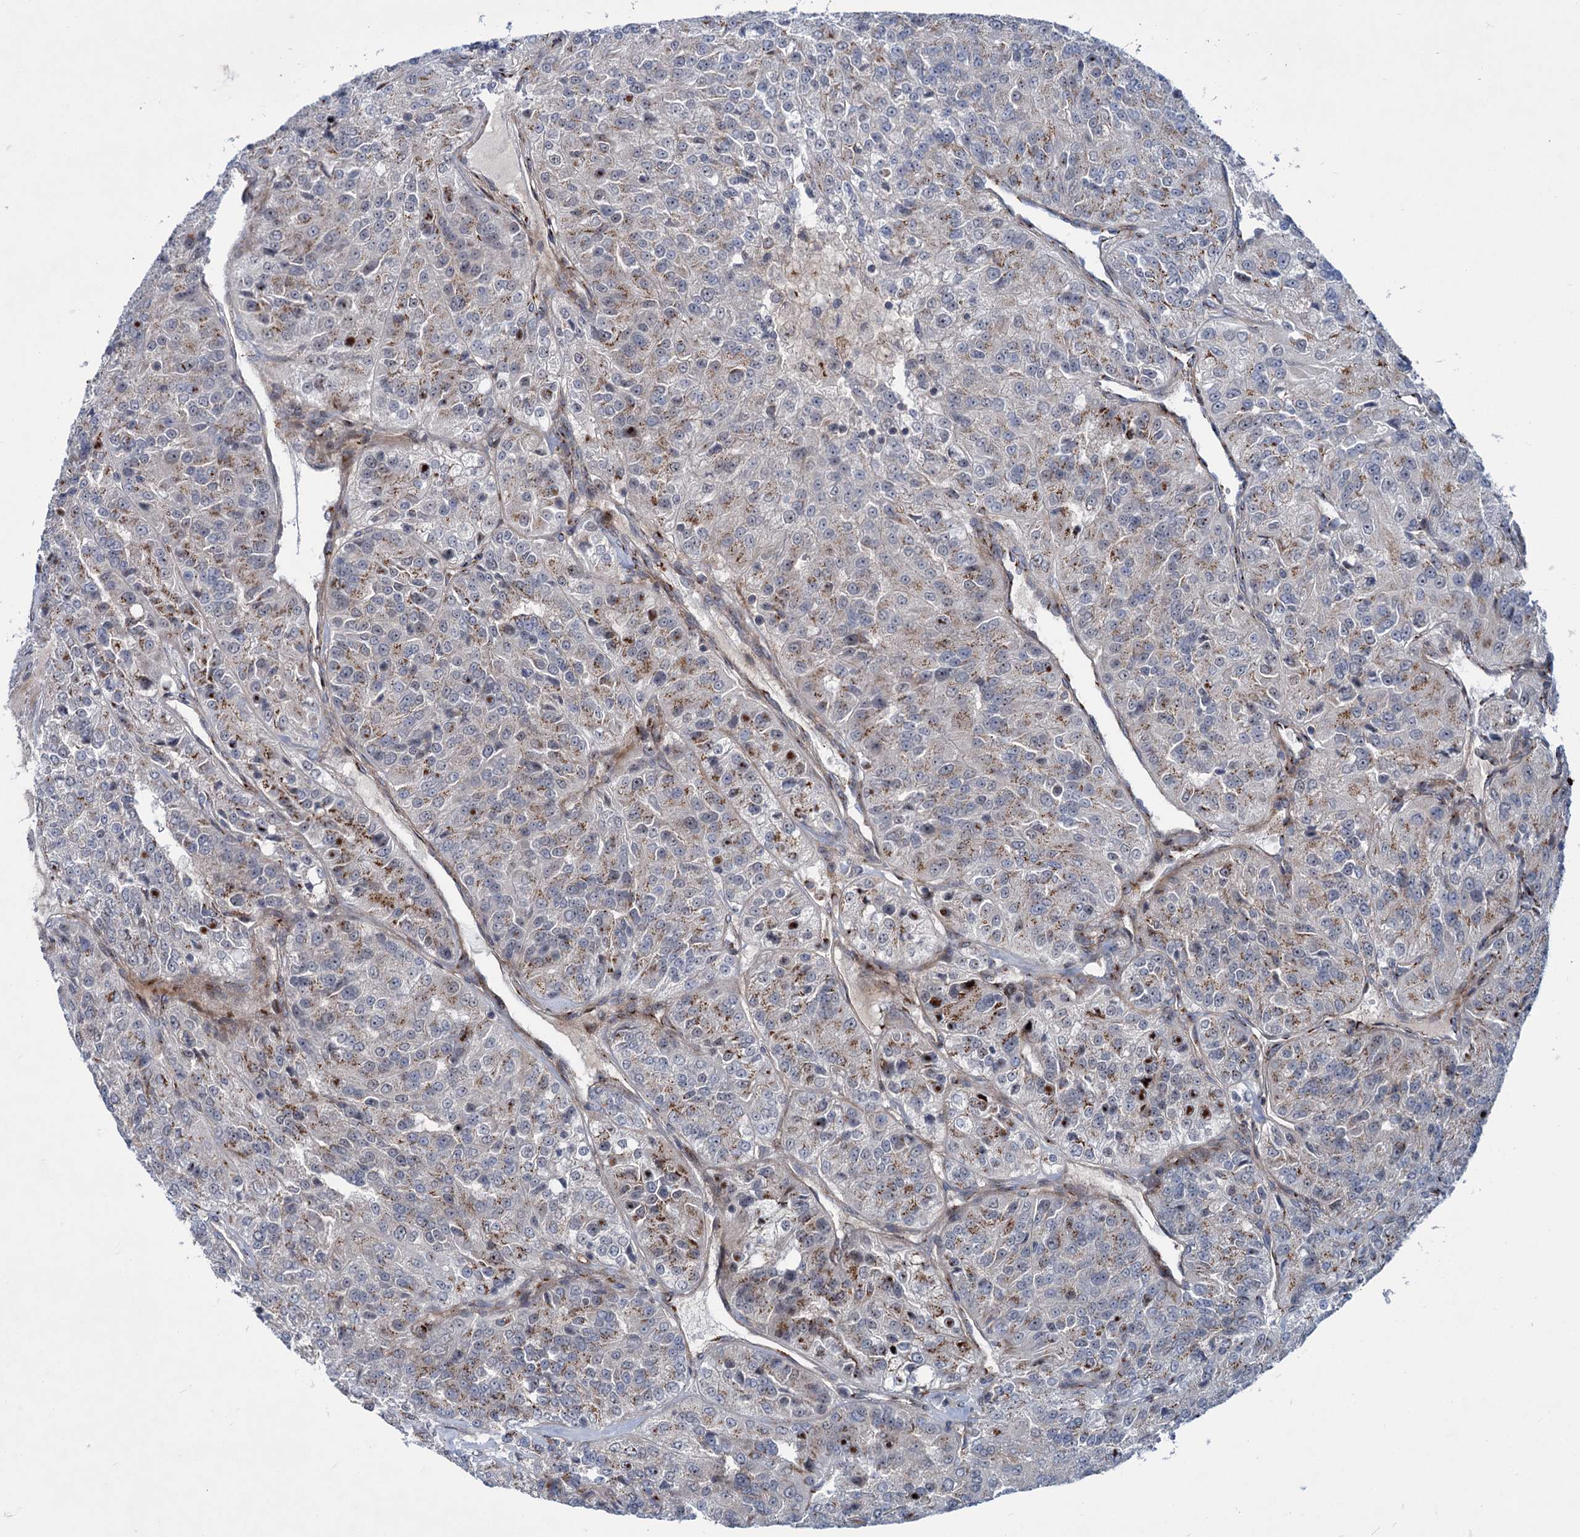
{"staining": {"intensity": "moderate", "quantity": "25%-75%", "location": "cytoplasmic/membranous"}, "tissue": "renal cancer", "cell_type": "Tumor cells", "image_type": "cancer", "snomed": [{"axis": "morphology", "description": "Adenocarcinoma, NOS"}, {"axis": "topography", "description": "Kidney"}], "caption": "Renal cancer (adenocarcinoma) stained for a protein displays moderate cytoplasmic/membranous positivity in tumor cells.", "gene": "ELP4", "patient": {"sex": "female", "age": 63}}